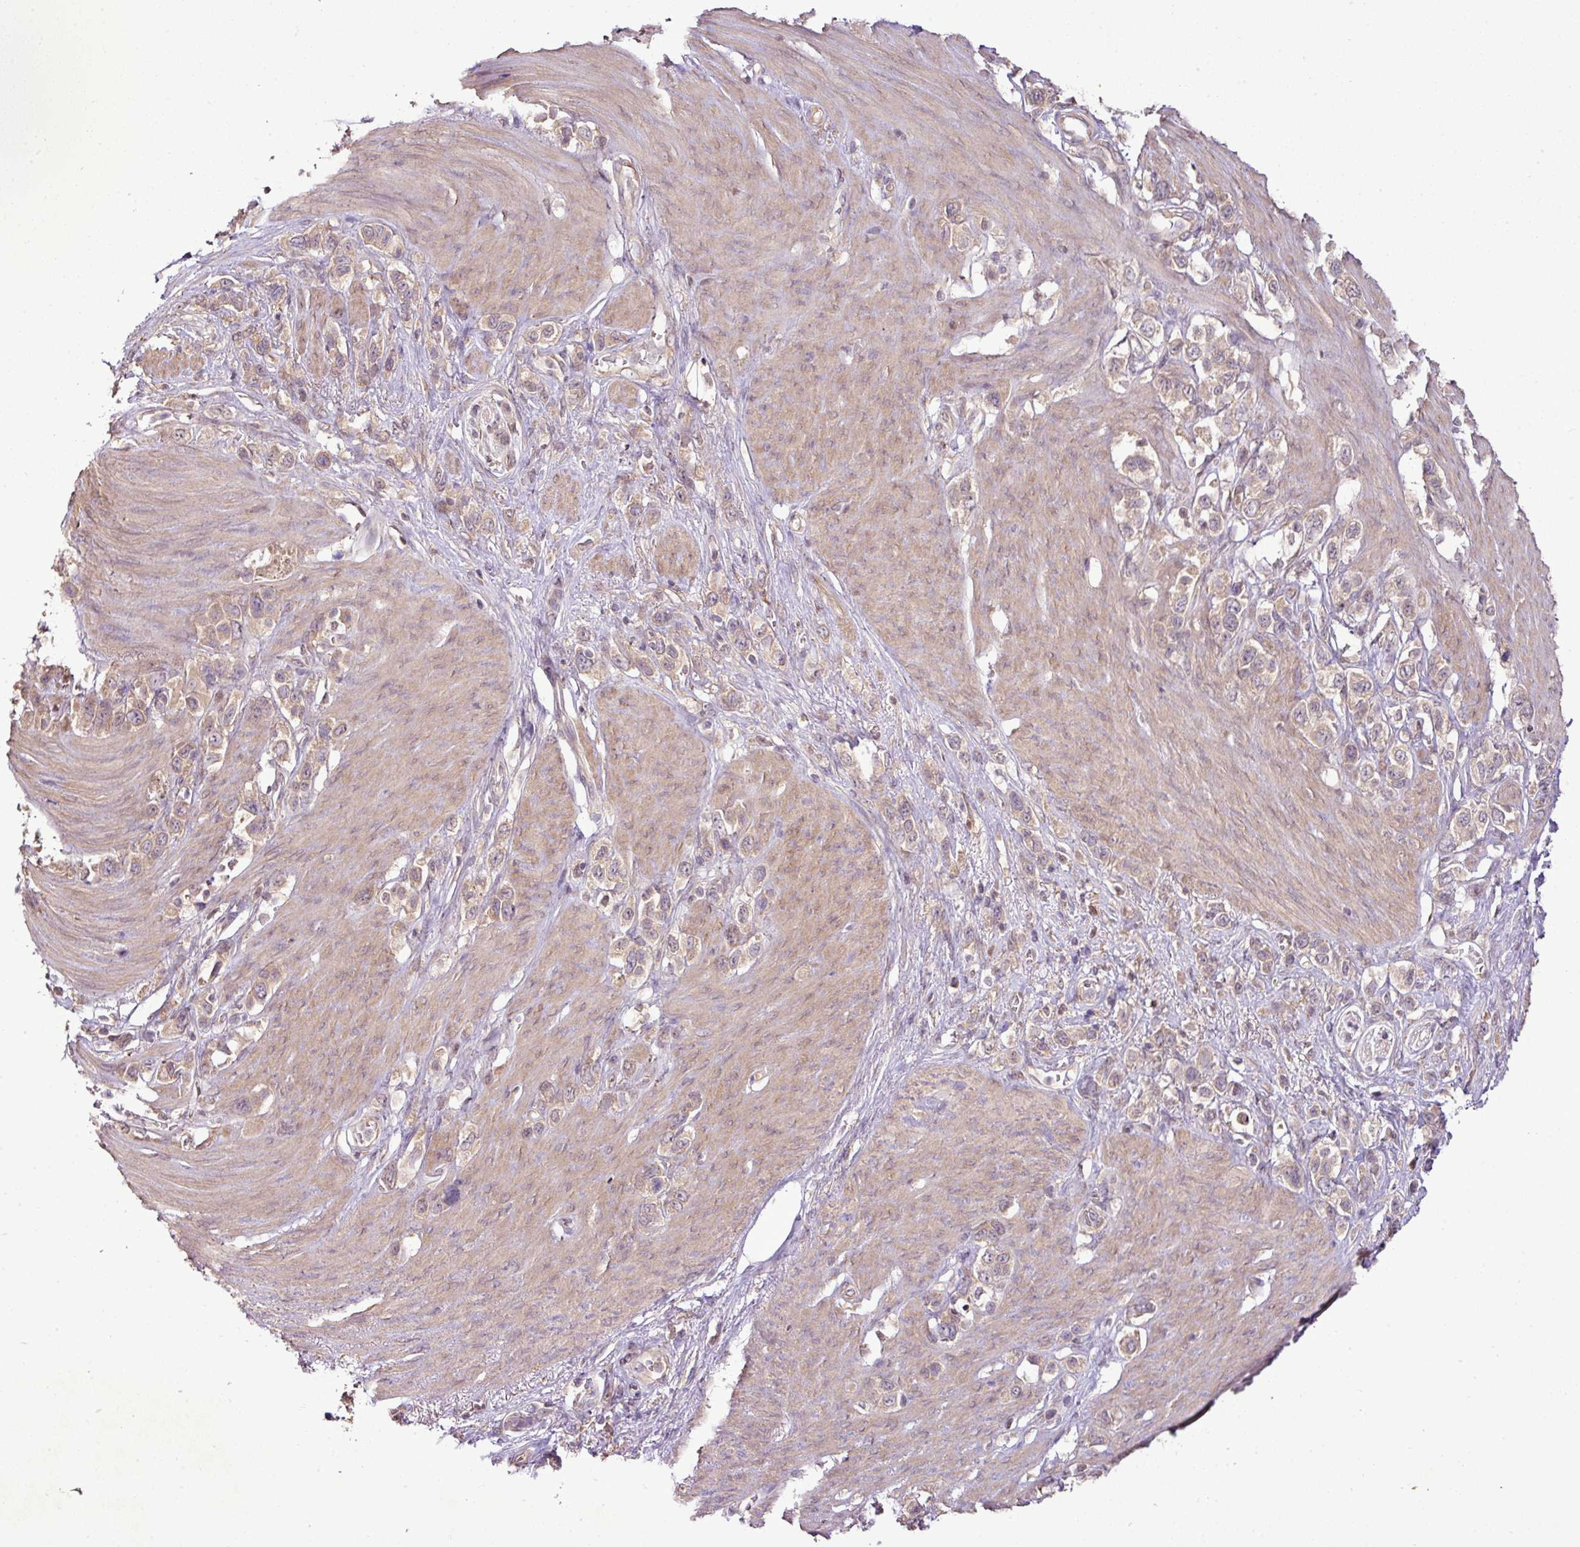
{"staining": {"intensity": "weak", "quantity": "25%-75%", "location": "cytoplasmic/membranous"}, "tissue": "stomach cancer", "cell_type": "Tumor cells", "image_type": "cancer", "snomed": [{"axis": "morphology", "description": "Adenocarcinoma, NOS"}, {"axis": "topography", "description": "Stomach"}], "caption": "Approximately 25%-75% of tumor cells in human adenocarcinoma (stomach) reveal weak cytoplasmic/membranous protein expression as visualized by brown immunohistochemical staining.", "gene": "DNAAF4", "patient": {"sex": "female", "age": 65}}